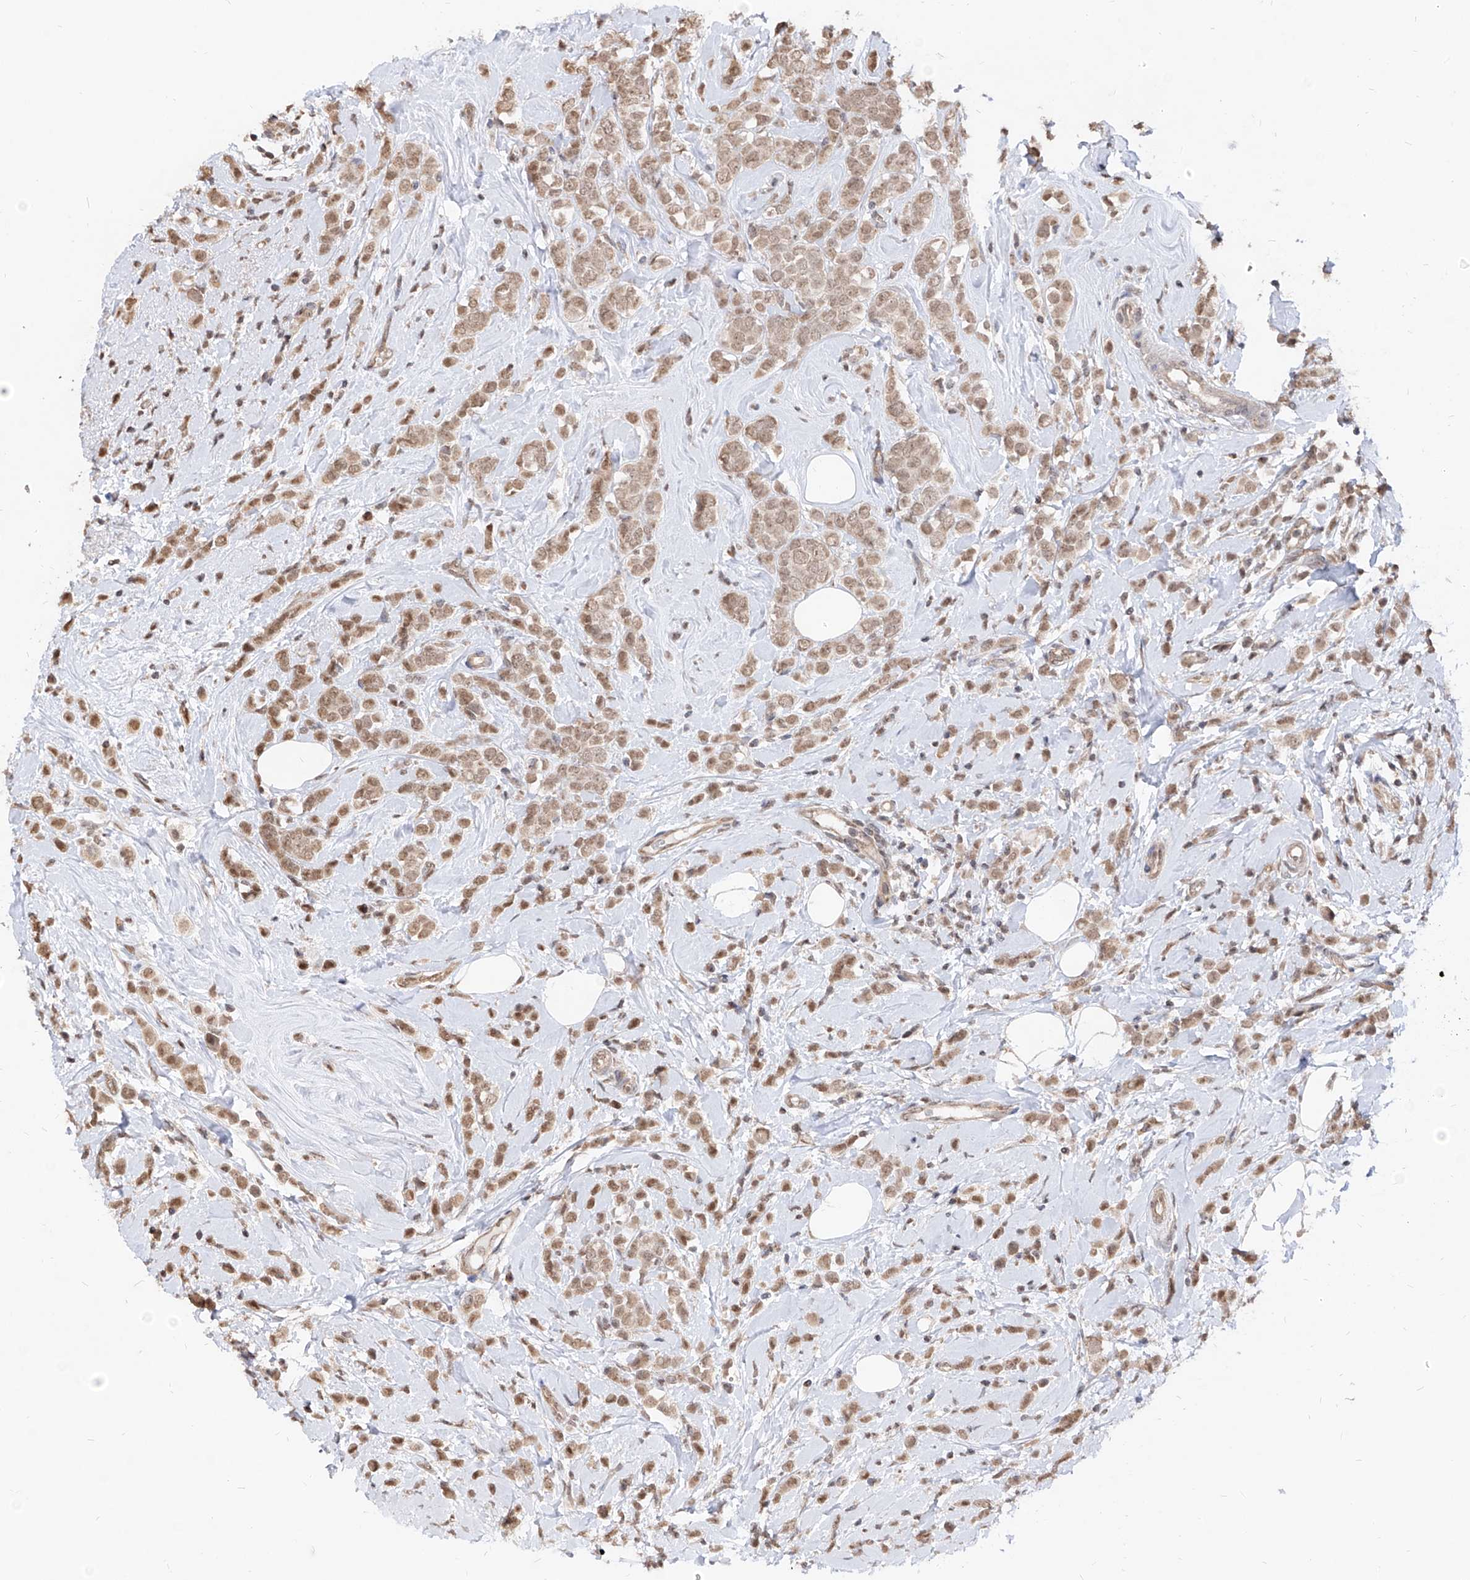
{"staining": {"intensity": "moderate", "quantity": ">75%", "location": "cytoplasmic/membranous,nuclear"}, "tissue": "breast cancer", "cell_type": "Tumor cells", "image_type": "cancer", "snomed": [{"axis": "morphology", "description": "Lobular carcinoma"}, {"axis": "topography", "description": "Breast"}], "caption": "A micrograph of human breast cancer (lobular carcinoma) stained for a protein reveals moderate cytoplasmic/membranous and nuclear brown staining in tumor cells.", "gene": "C8orf82", "patient": {"sex": "female", "age": 47}}